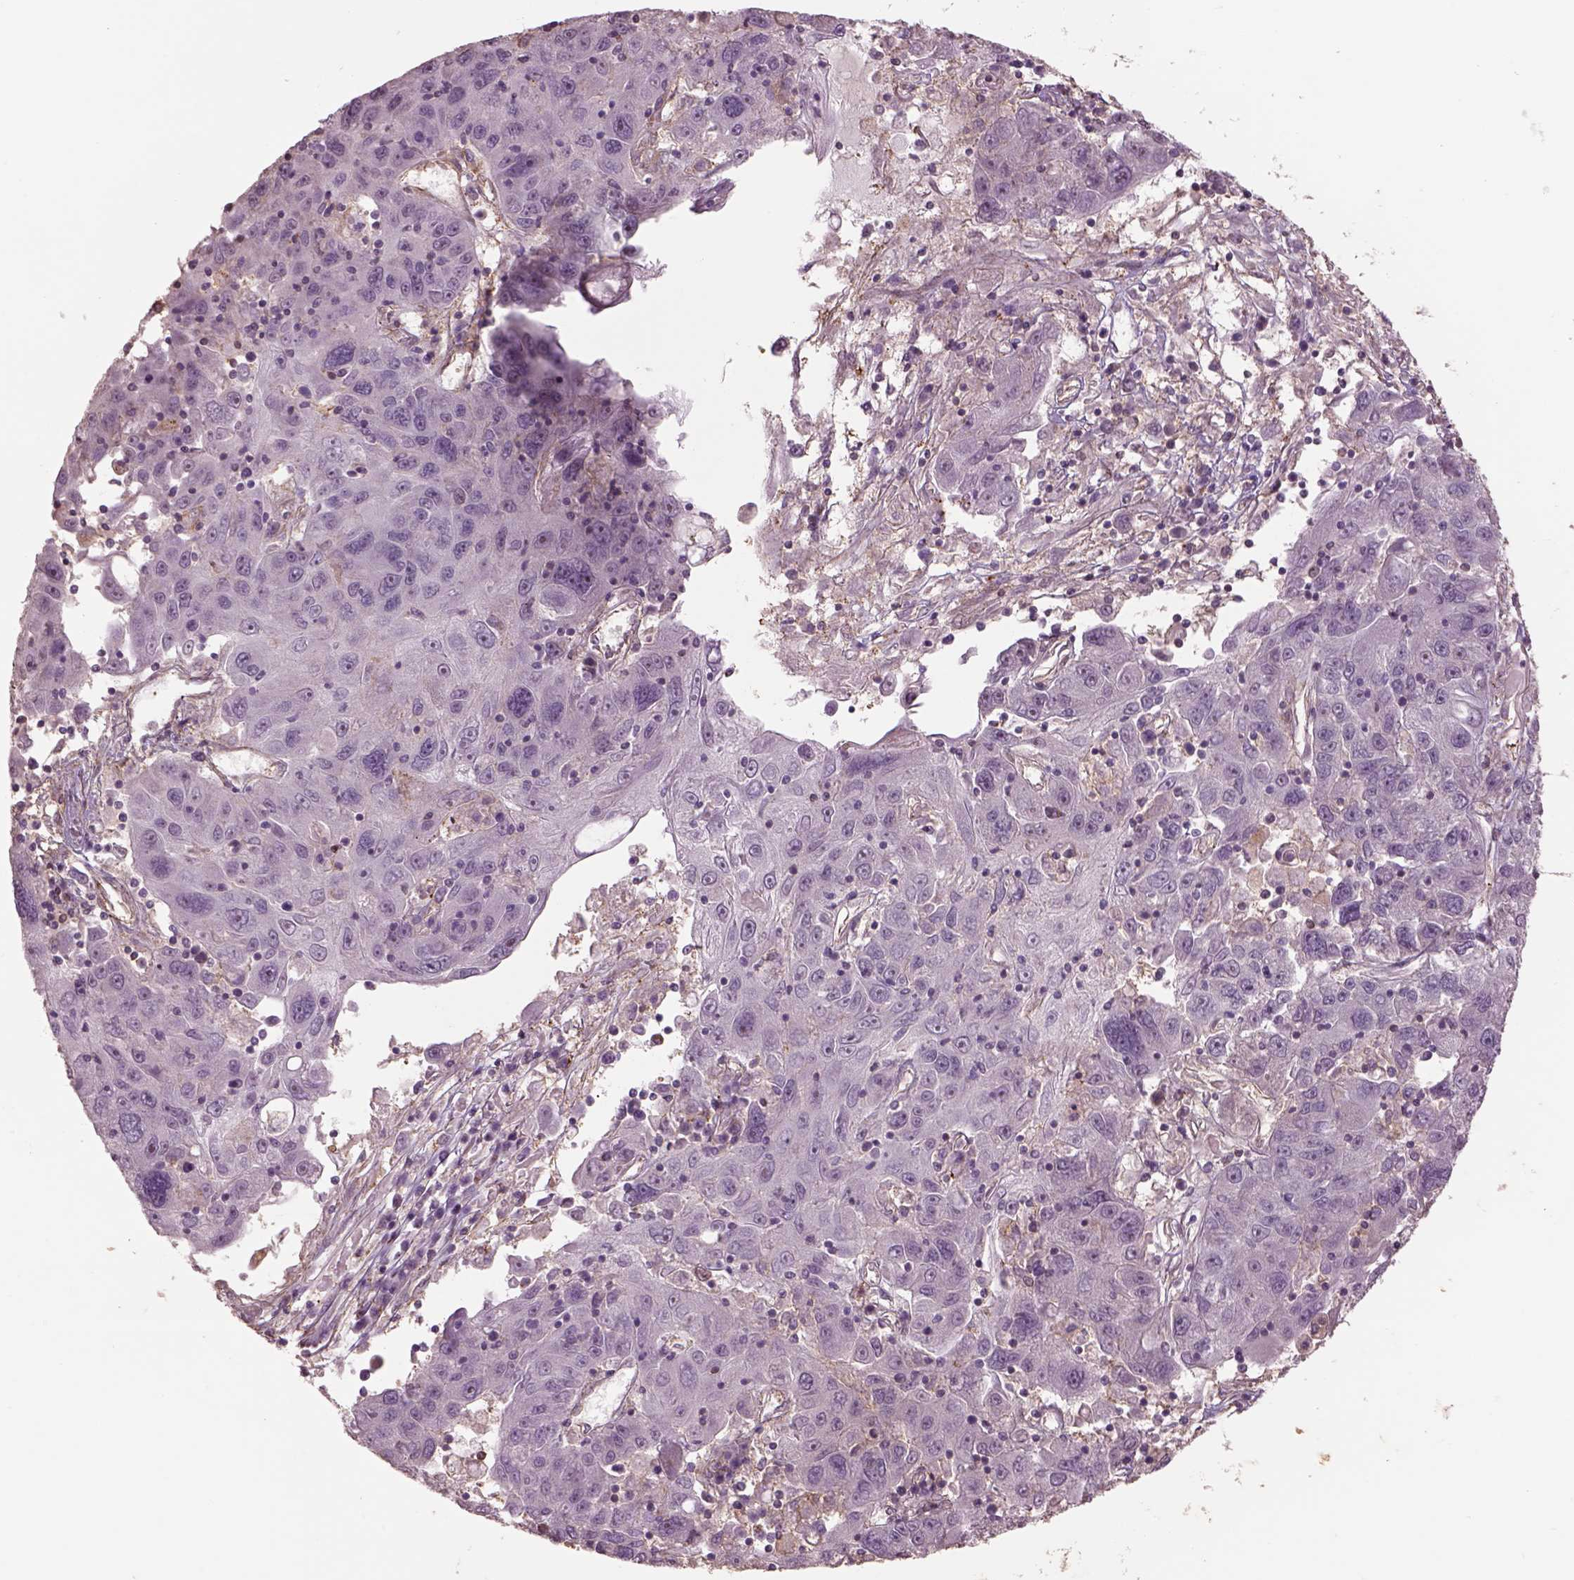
{"staining": {"intensity": "negative", "quantity": "none", "location": "none"}, "tissue": "stomach cancer", "cell_type": "Tumor cells", "image_type": "cancer", "snomed": [{"axis": "morphology", "description": "Adenocarcinoma, NOS"}, {"axis": "topography", "description": "Stomach"}], "caption": "Immunohistochemistry of stomach adenocarcinoma displays no positivity in tumor cells.", "gene": "LIN7A", "patient": {"sex": "male", "age": 56}}